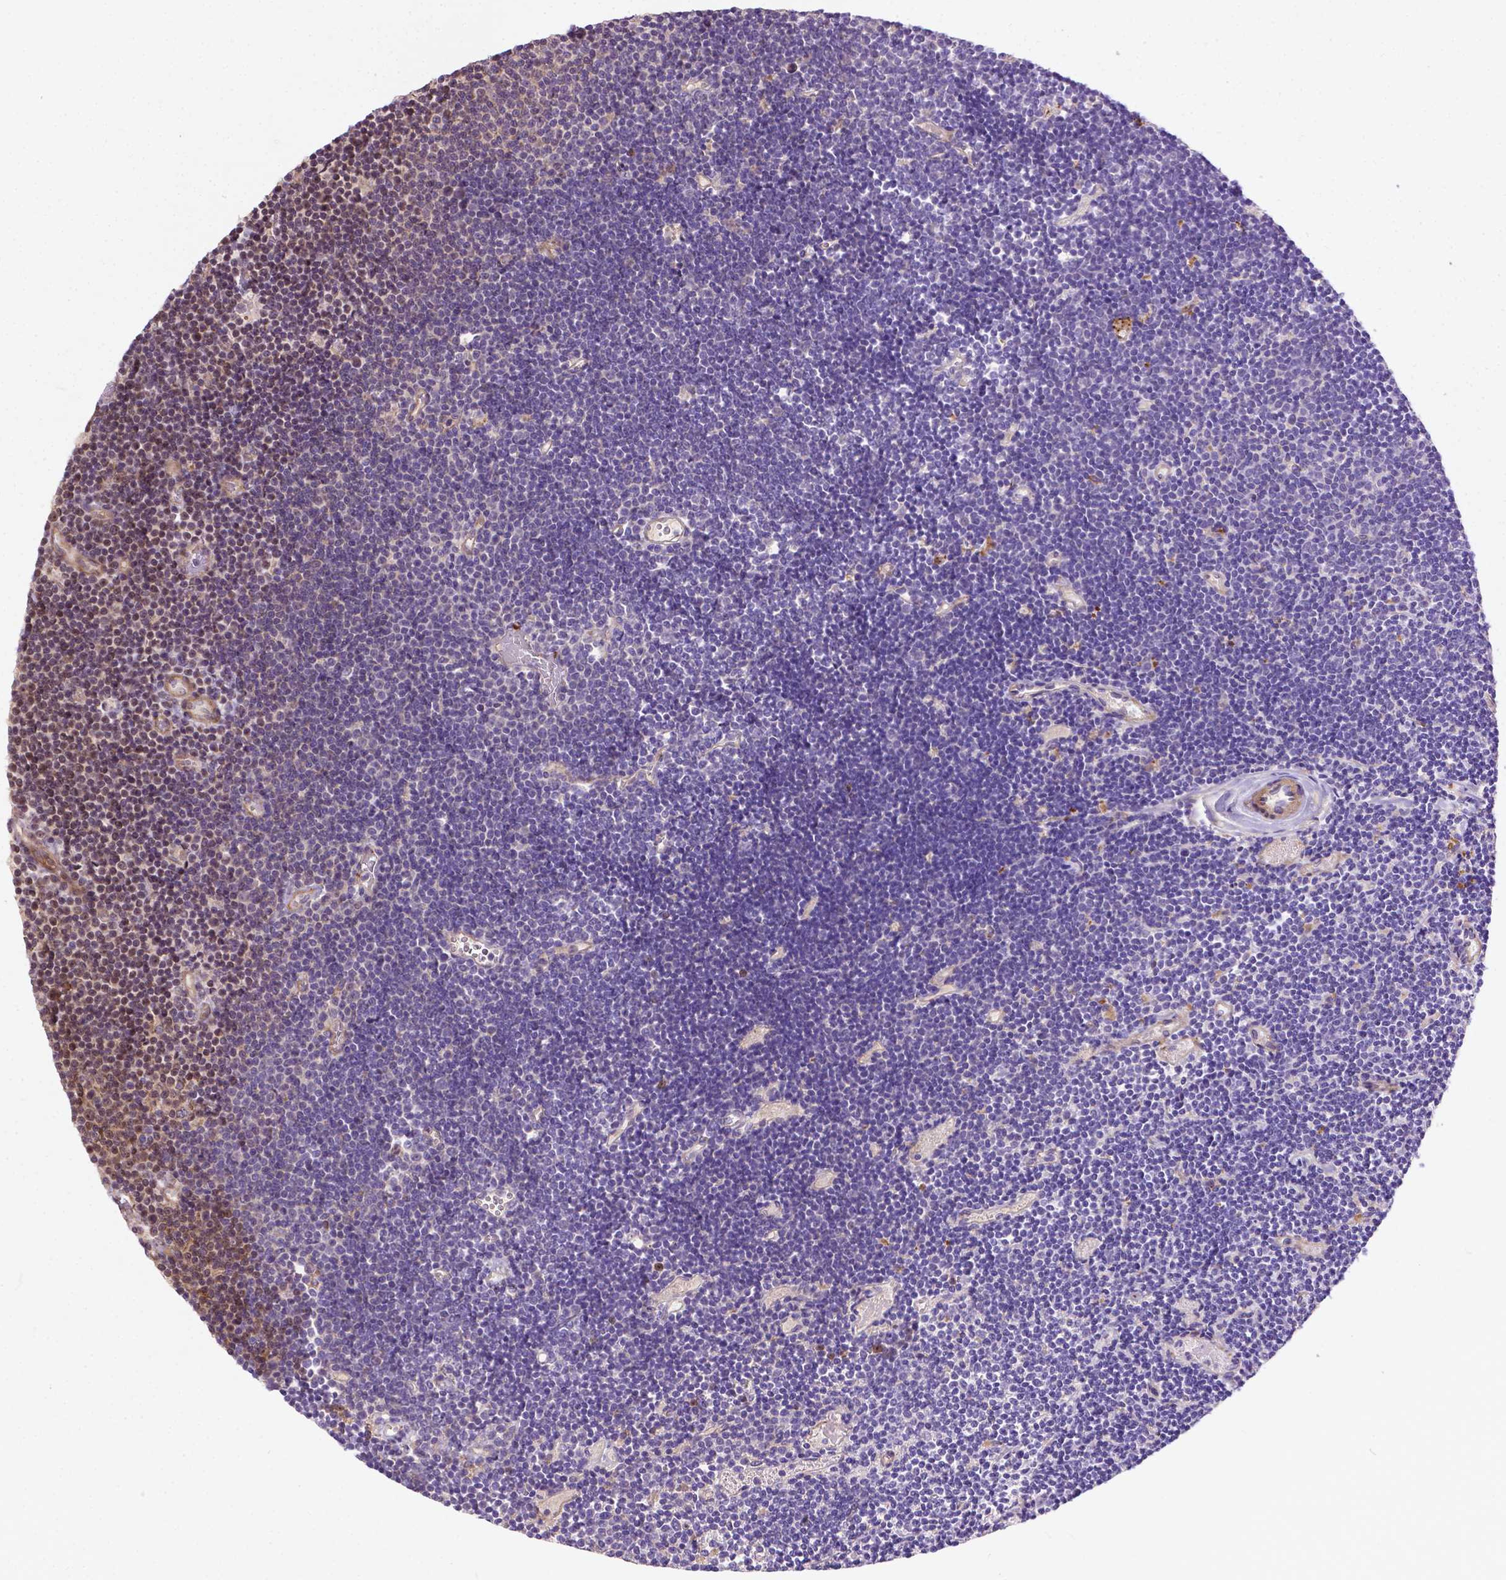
{"staining": {"intensity": "negative", "quantity": "none", "location": "none"}, "tissue": "lymphoma", "cell_type": "Tumor cells", "image_type": "cancer", "snomed": [{"axis": "morphology", "description": "Malignant lymphoma, non-Hodgkin's type, Low grade"}, {"axis": "topography", "description": "Brain"}], "caption": "This is an IHC micrograph of low-grade malignant lymphoma, non-Hodgkin's type. There is no expression in tumor cells.", "gene": "PARP3", "patient": {"sex": "female", "age": 66}}